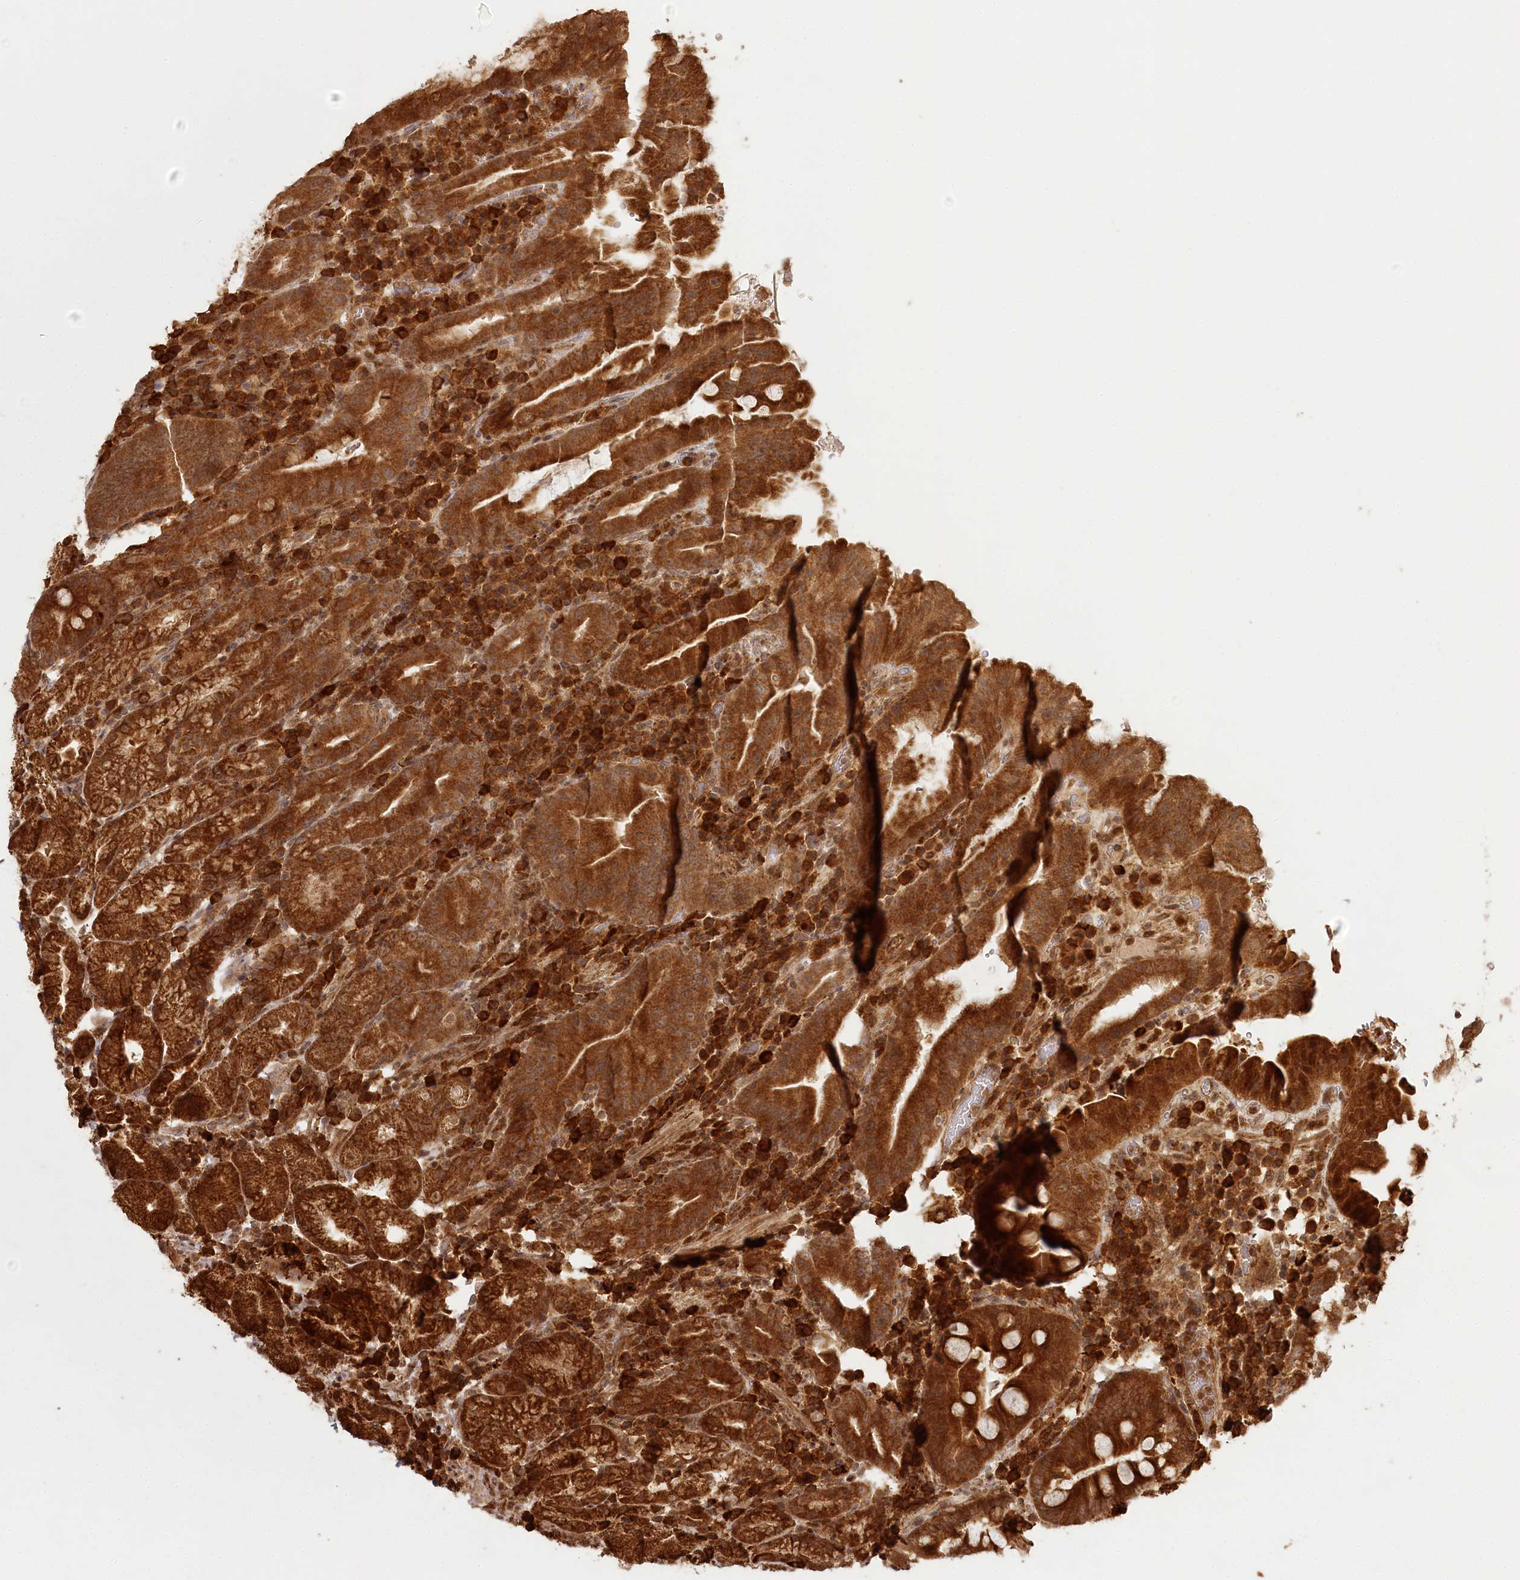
{"staining": {"intensity": "strong", "quantity": ">75%", "location": "cytoplasmic/membranous,nuclear"}, "tissue": "stomach", "cell_type": "Glandular cells", "image_type": "normal", "snomed": [{"axis": "morphology", "description": "Normal tissue, NOS"}, {"axis": "morphology", "description": "Inflammation, NOS"}, {"axis": "topography", "description": "Stomach"}], "caption": "IHC micrograph of benign stomach: human stomach stained using immunohistochemistry (IHC) demonstrates high levels of strong protein expression localized specifically in the cytoplasmic/membranous,nuclear of glandular cells, appearing as a cytoplasmic/membranous,nuclear brown color.", "gene": "ULK2", "patient": {"sex": "male", "age": 79}}